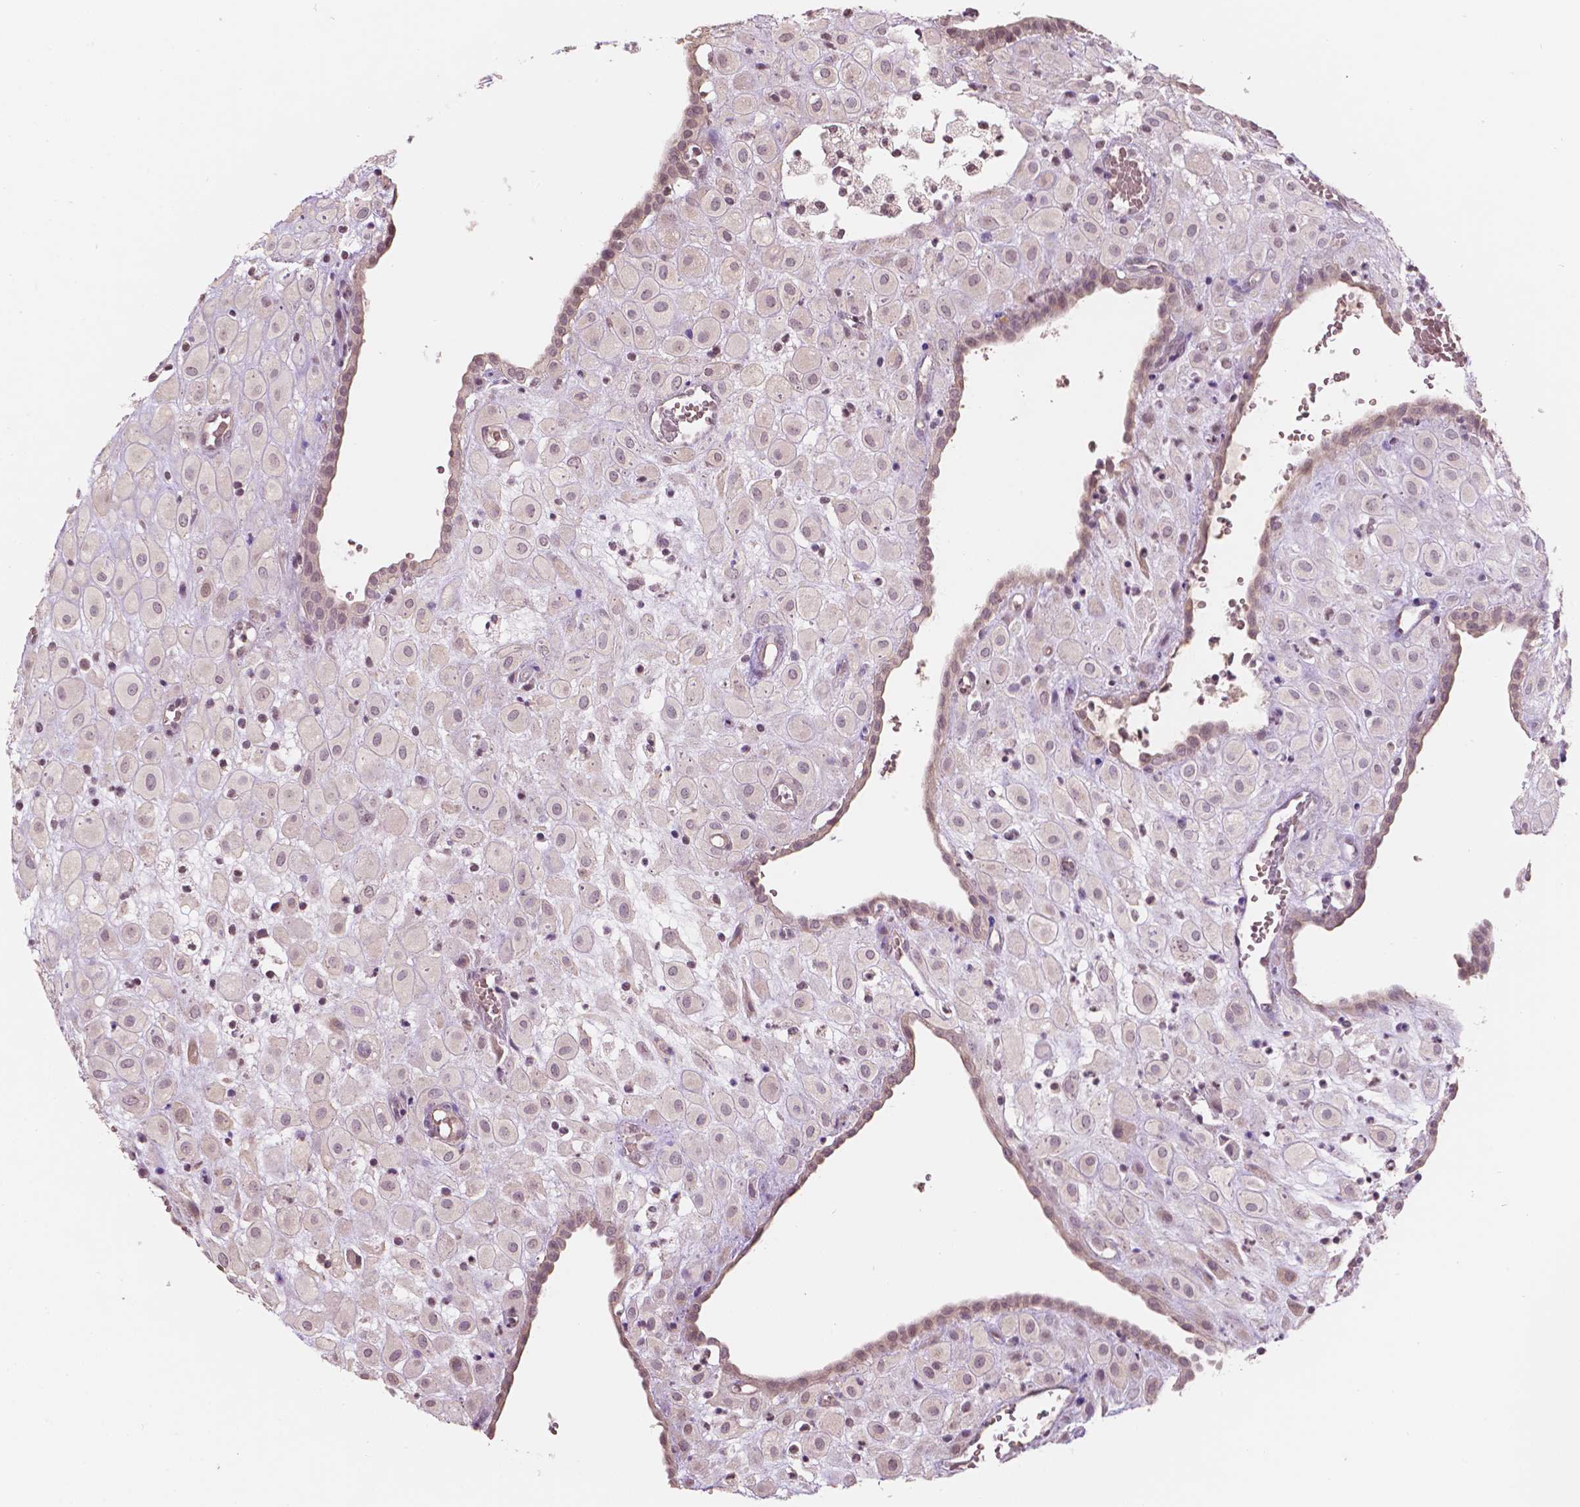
{"staining": {"intensity": "negative", "quantity": "none", "location": "none"}, "tissue": "placenta", "cell_type": "Decidual cells", "image_type": "normal", "snomed": [{"axis": "morphology", "description": "Normal tissue, NOS"}, {"axis": "topography", "description": "Placenta"}], "caption": "IHC micrograph of normal placenta: placenta stained with DAB (3,3'-diaminobenzidine) shows no significant protein expression in decidual cells. Brightfield microscopy of immunohistochemistry stained with DAB (3,3'-diaminobenzidine) (brown) and hematoxylin (blue), captured at high magnification.", "gene": "NOS1AP", "patient": {"sex": "female", "age": 24}}